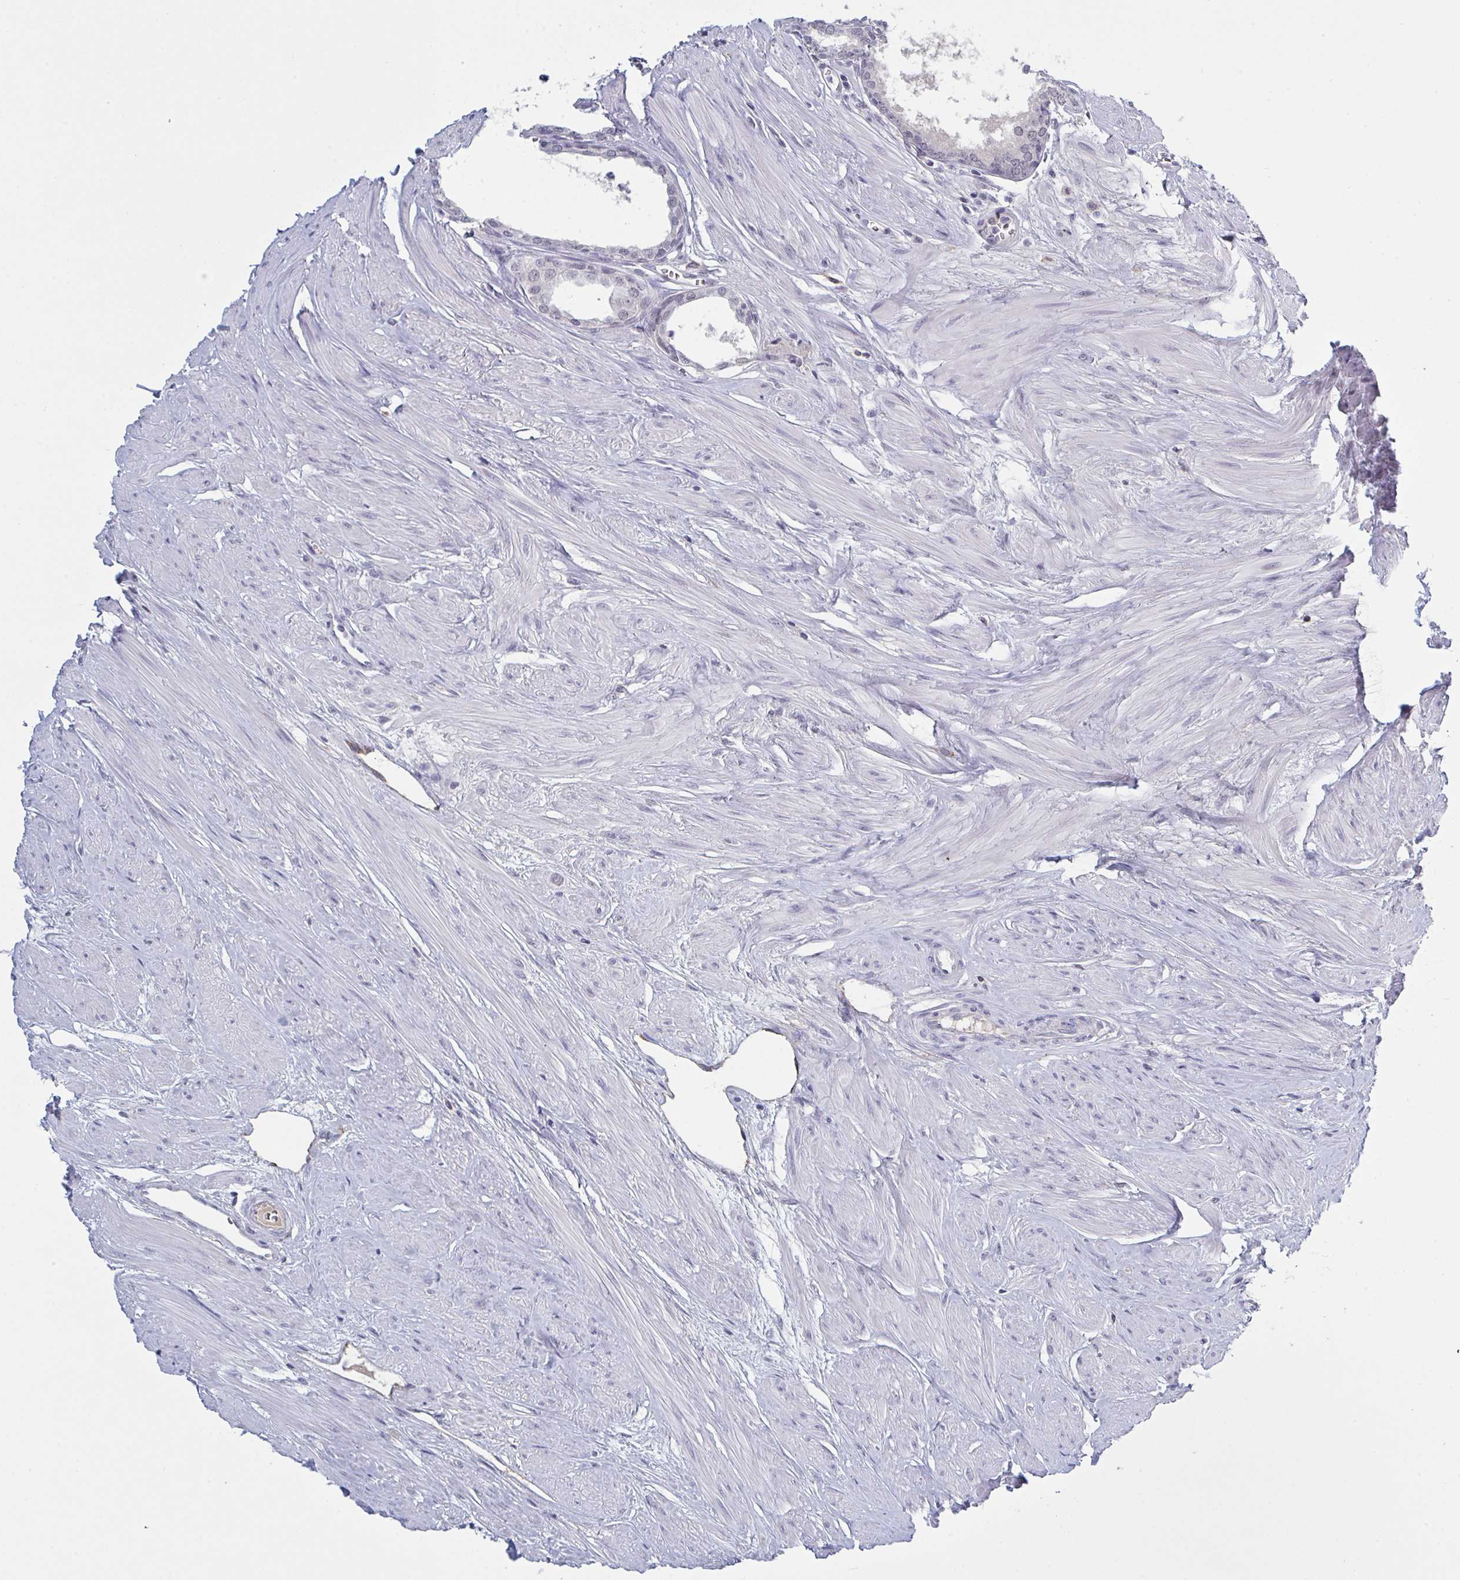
{"staining": {"intensity": "negative", "quantity": "none", "location": "none"}, "tissue": "prostate", "cell_type": "Glandular cells", "image_type": "normal", "snomed": [{"axis": "morphology", "description": "Normal tissue, NOS"}, {"axis": "topography", "description": "Prostate"}, {"axis": "topography", "description": "Peripheral nerve tissue"}], "caption": "DAB immunohistochemical staining of unremarkable human prostate exhibits no significant staining in glandular cells. (Stains: DAB (3,3'-diaminobenzidine) immunohistochemistry (IHC) with hematoxylin counter stain, Microscopy: brightfield microscopy at high magnification).", "gene": "KDM4D", "patient": {"sex": "male", "age": 55}}